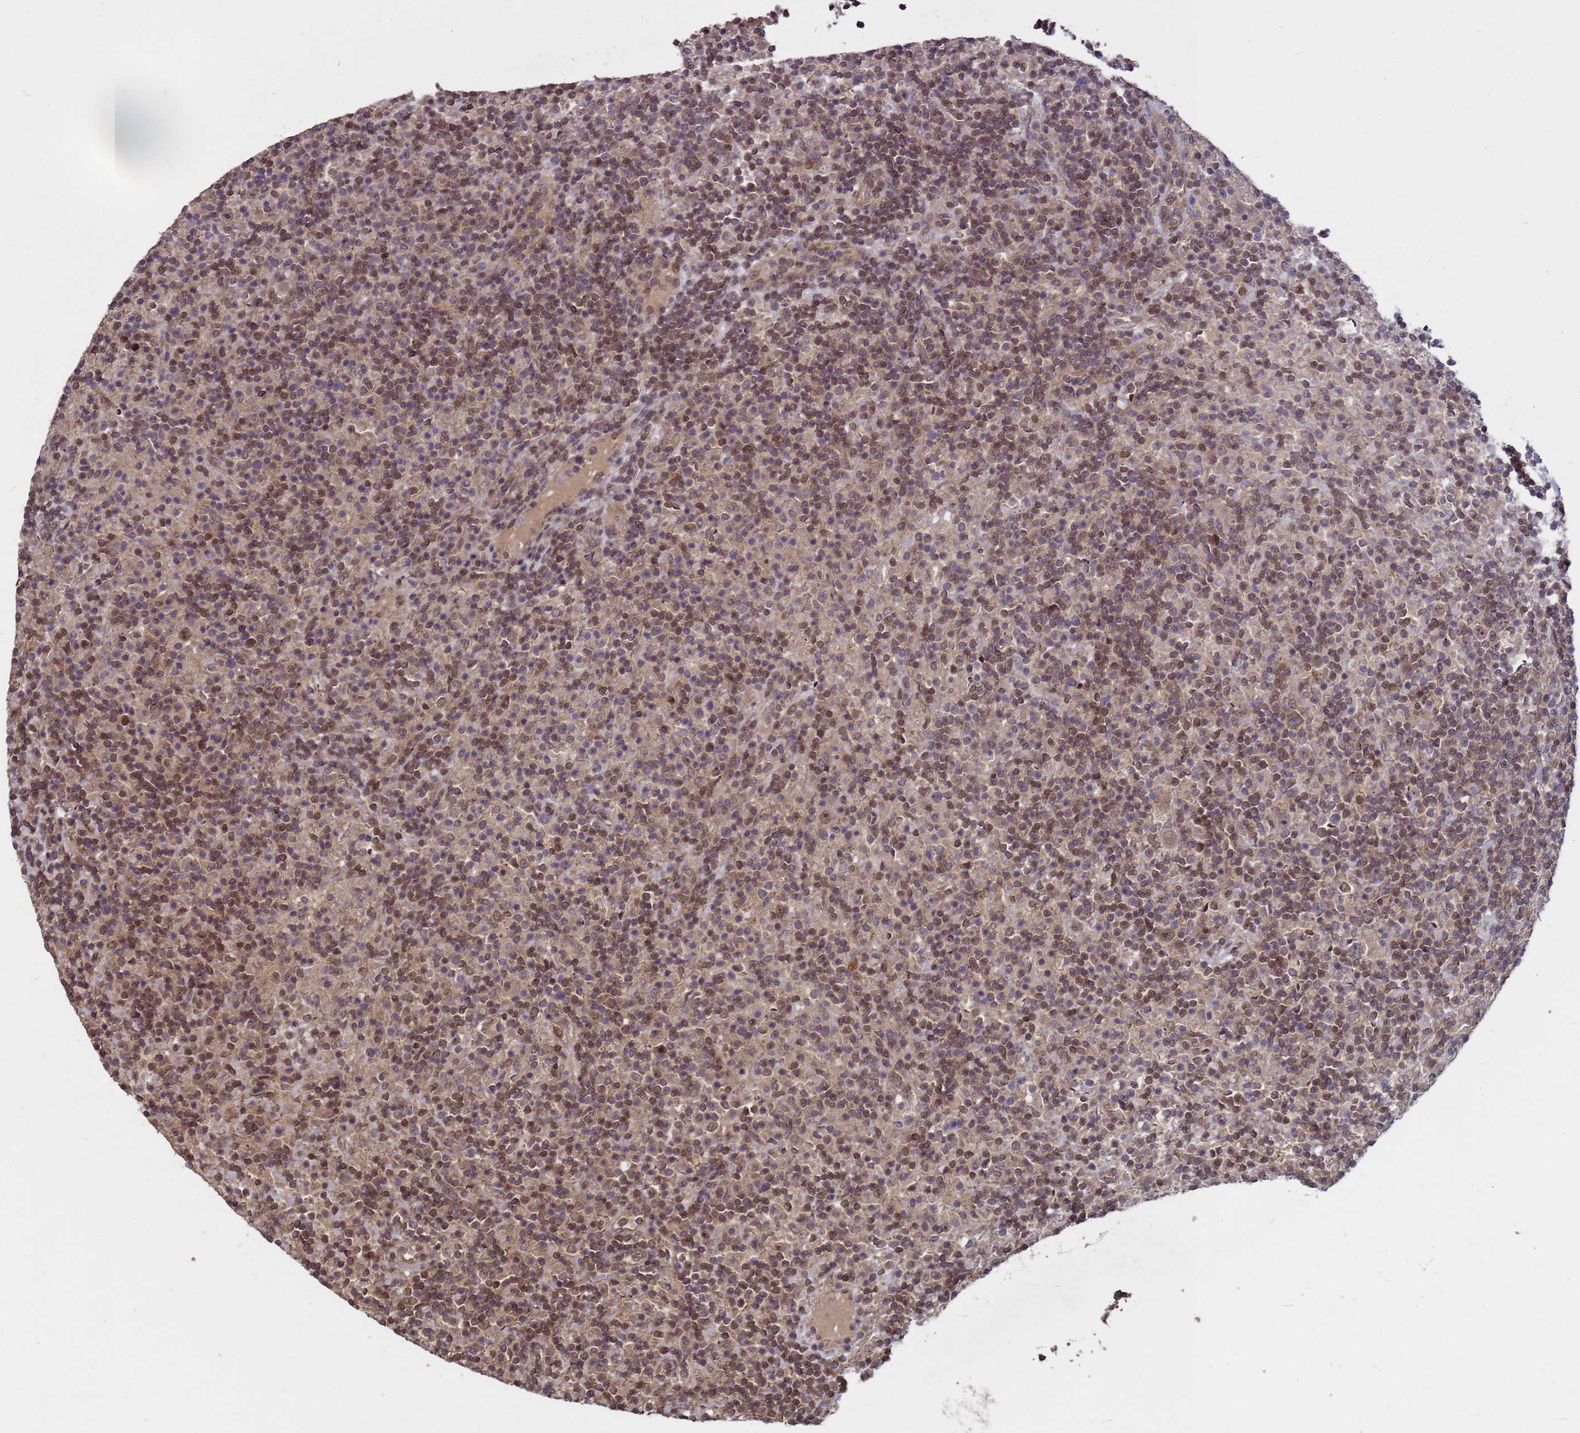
{"staining": {"intensity": "moderate", "quantity": ">75%", "location": "nuclear"}, "tissue": "lymphoma", "cell_type": "Tumor cells", "image_type": "cancer", "snomed": [{"axis": "morphology", "description": "Hodgkin's disease, NOS"}, {"axis": "topography", "description": "Lymph node"}], "caption": "Protein staining demonstrates moderate nuclear positivity in about >75% of tumor cells in Hodgkin's disease.", "gene": "CRBN", "patient": {"sex": "male", "age": 70}}